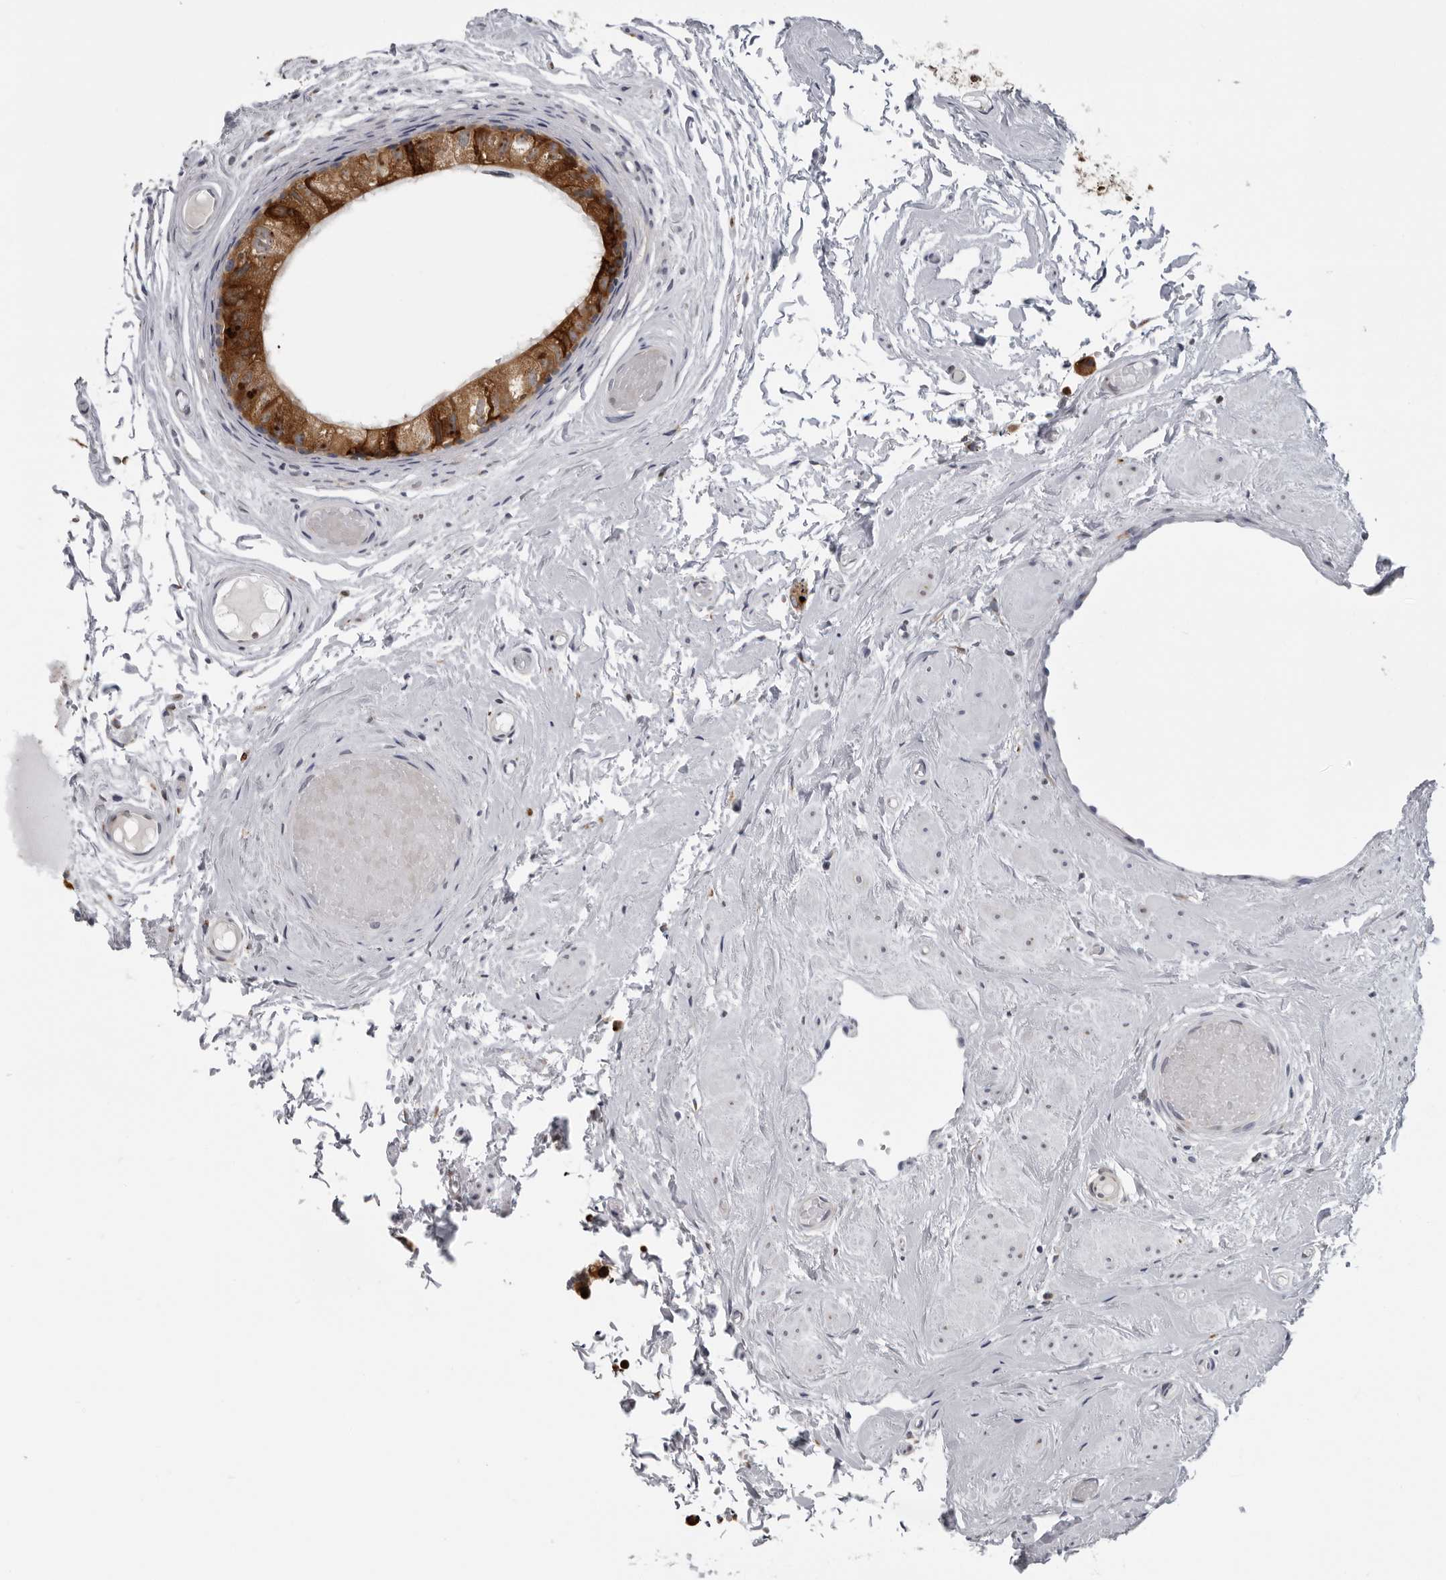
{"staining": {"intensity": "strong", "quantity": "25%-75%", "location": "cytoplasmic/membranous"}, "tissue": "epididymis", "cell_type": "Glandular cells", "image_type": "normal", "snomed": [{"axis": "morphology", "description": "Normal tissue, NOS"}, {"axis": "topography", "description": "Epididymis"}], "caption": "Protein staining of benign epididymis exhibits strong cytoplasmic/membranous expression in approximately 25%-75% of glandular cells.", "gene": "ALPK2", "patient": {"sex": "male", "age": 79}}